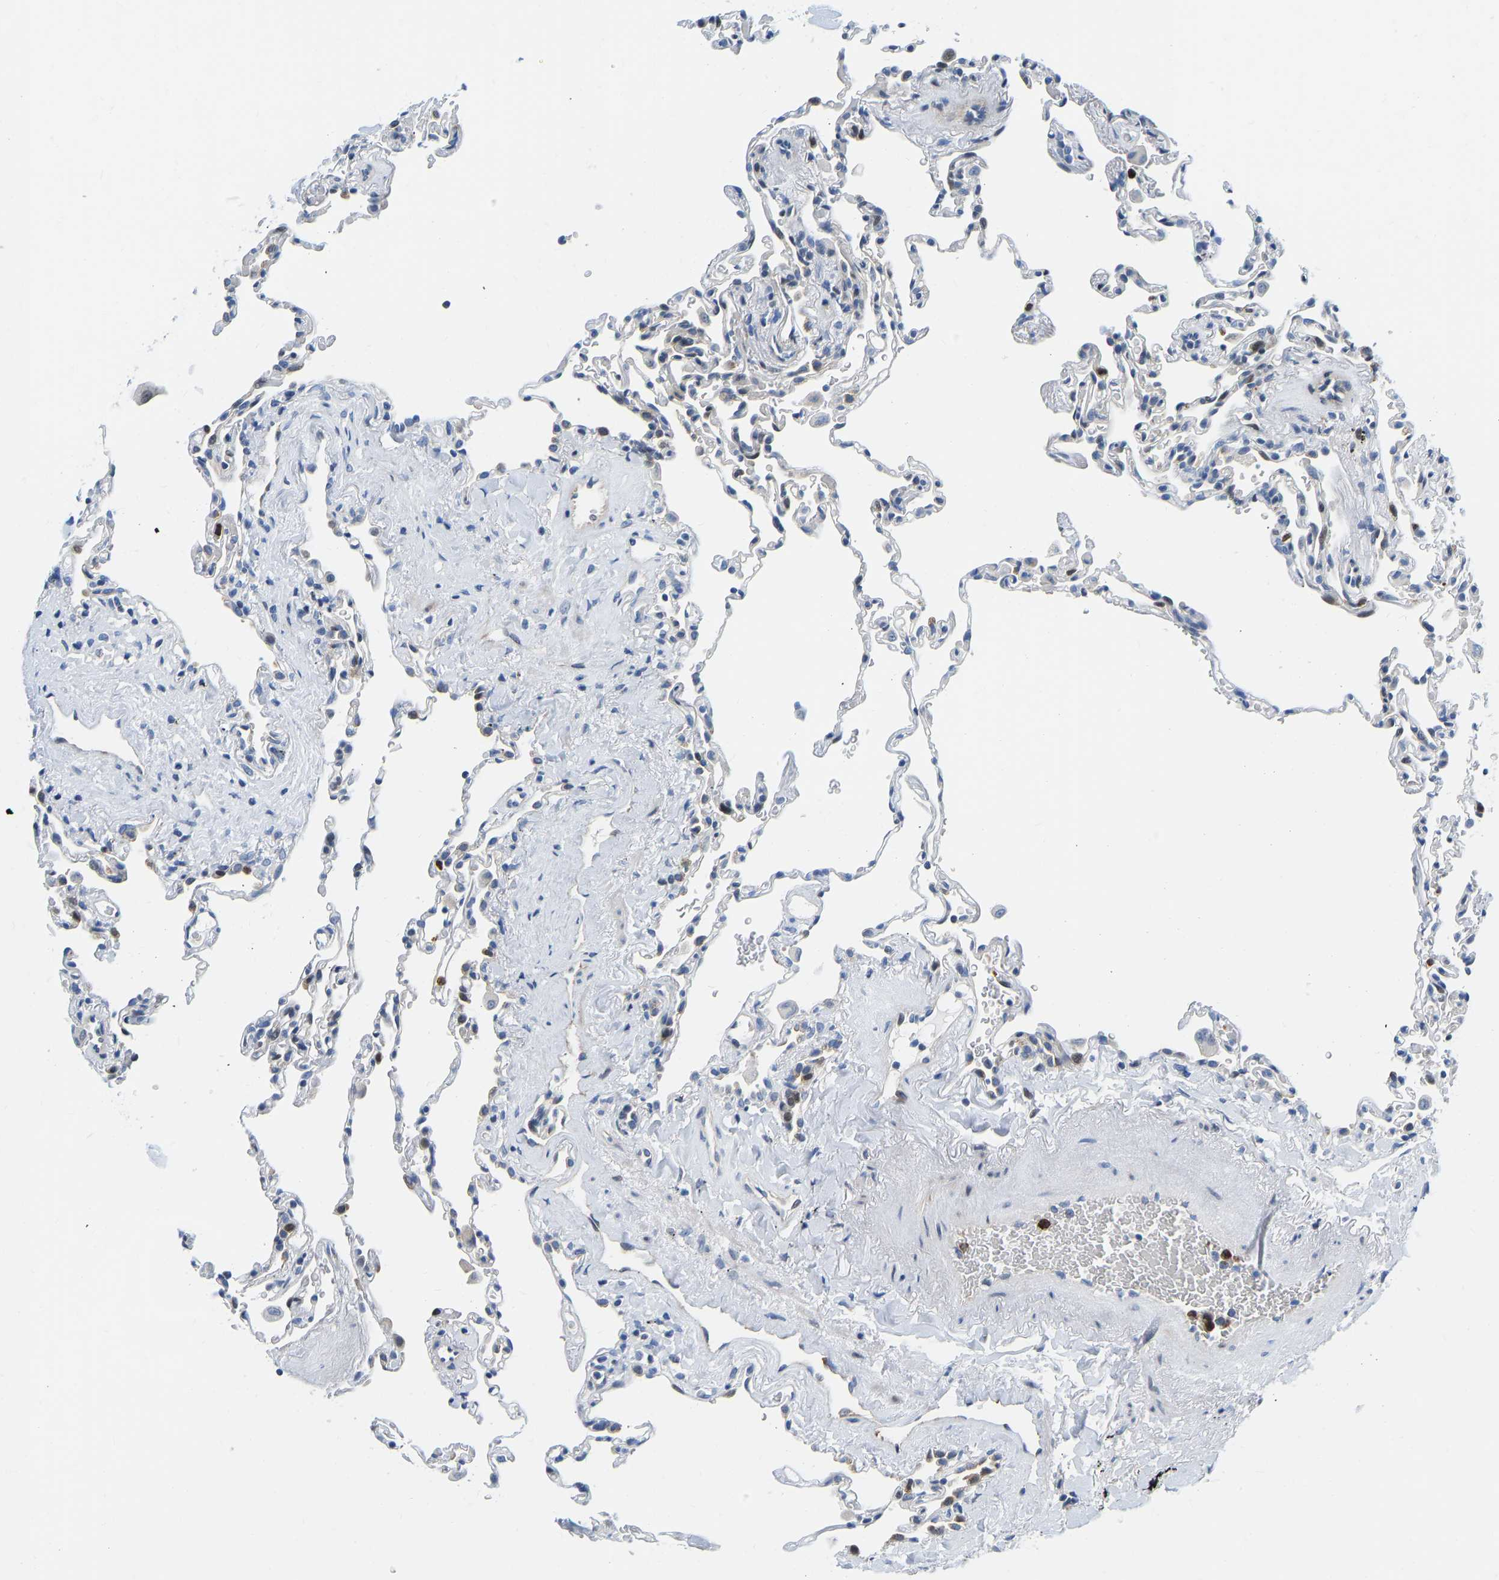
{"staining": {"intensity": "moderate", "quantity": "<25%", "location": "cytoplasmic/membranous"}, "tissue": "lung", "cell_type": "Alveolar cells", "image_type": "normal", "snomed": [{"axis": "morphology", "description": "Normal tissue, NOS"}, {"axis": "topography", "description": "Lung"}], "caption": "A brown stain highlights moderate cytoplasmic/membranous expression of a protein in alveolar cells of benign lung. (DAB (3,3'-diaminobenzidine) = brown stain, brightfield microscopy at high magnification).", "gene": "HDAC5", "patient": {"sex": "male", "age": 59}}